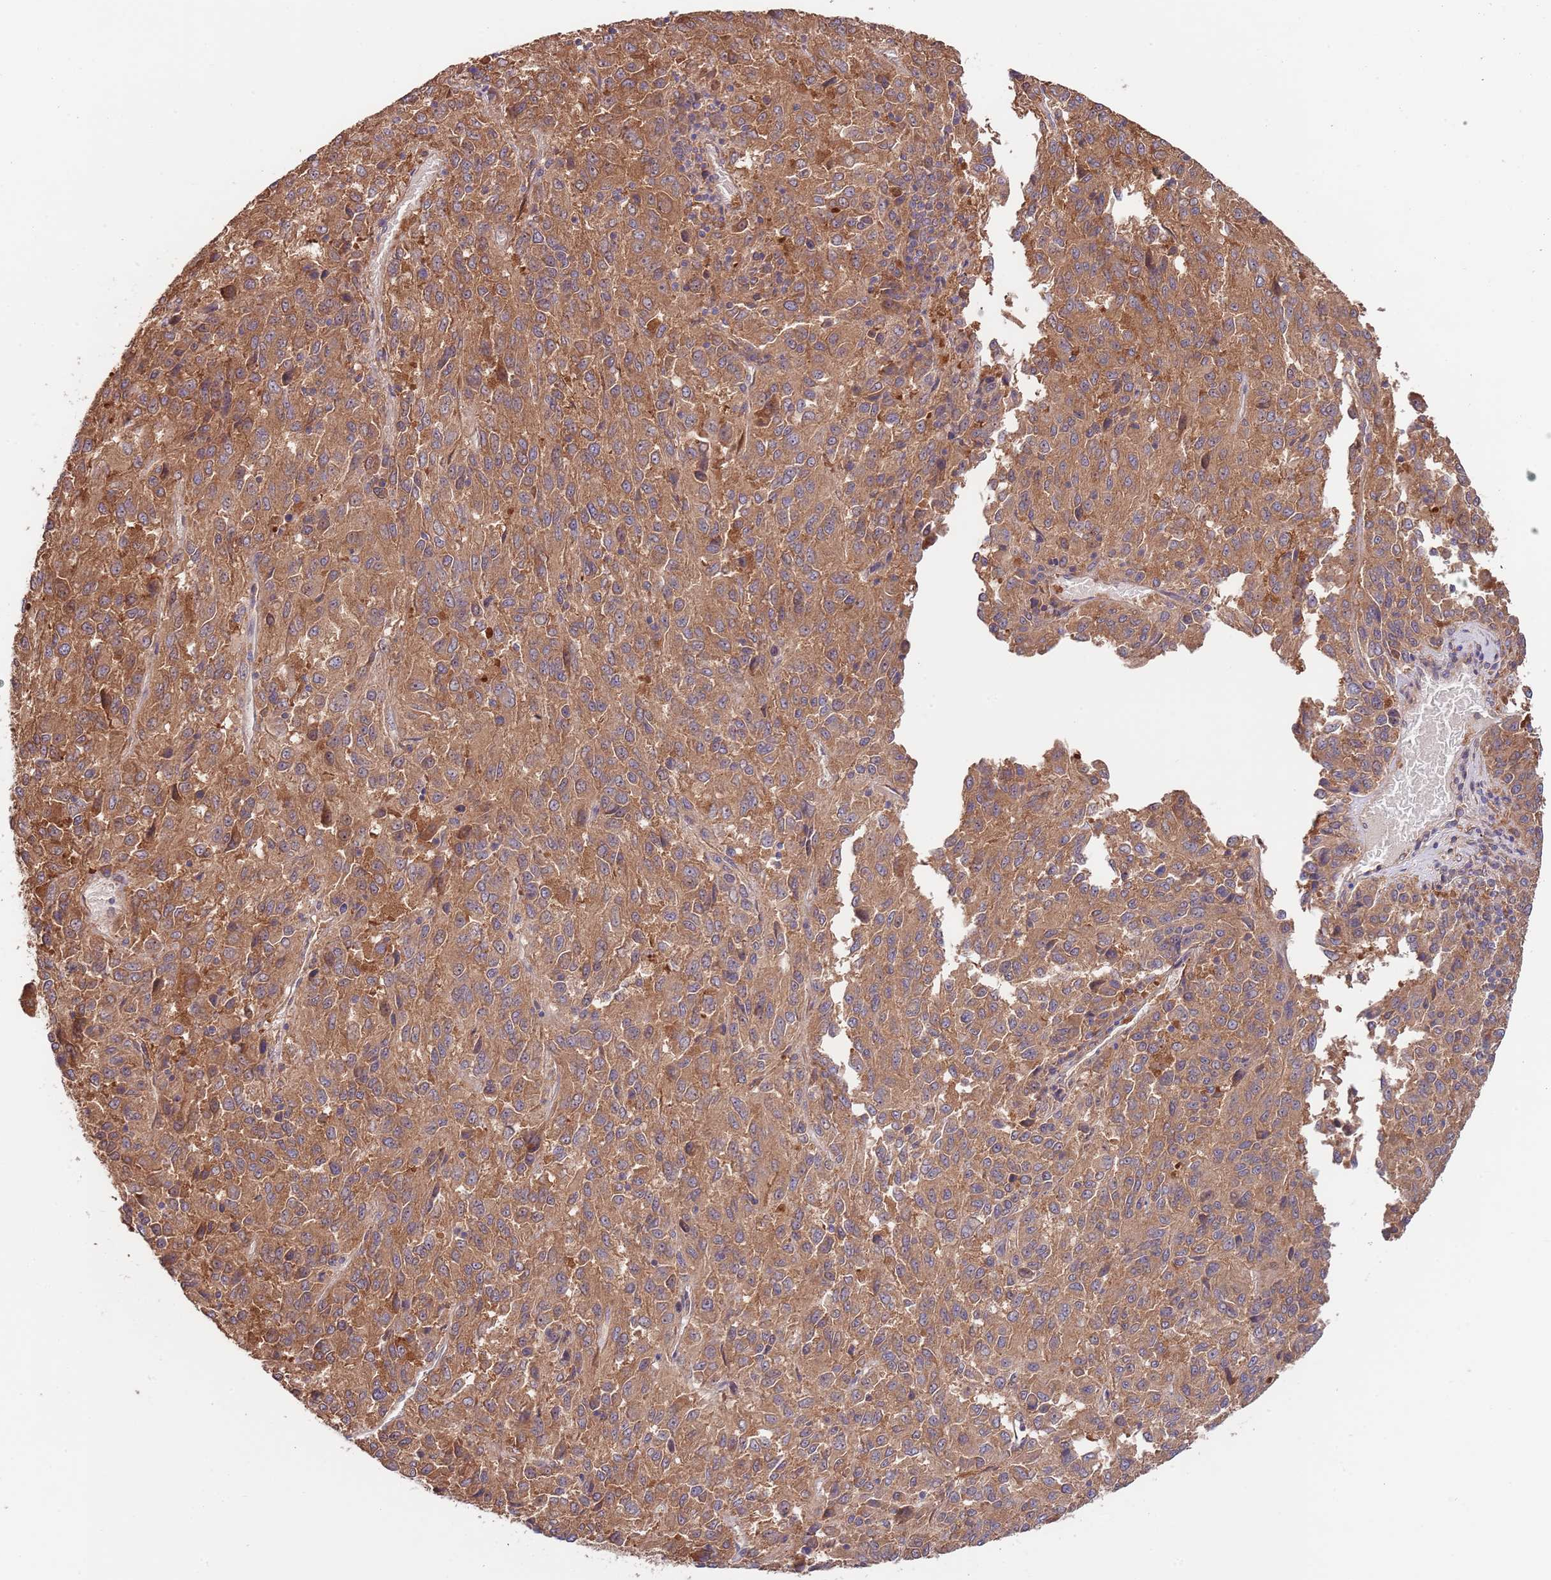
{"staining": {"intensity": "moderate", "quantity": ">75%", "location": "cytoplasmic/membranous"}, "tissue": "melanoma", "cell_type": "Tumor cells", "image_type": "cancer", "snomed": [{"axis": "morphology", "description": "Malignant melanoma, Metastatic site"}, {"axis": "topography", "description": "Lung"}], "caption": "Moderate cytoplasmic/membranous protein expression is seen in about >75% of tumor cells in melanoma.", "gene": "EIF3F", "patient": {"sex": "male", "age": 64}}